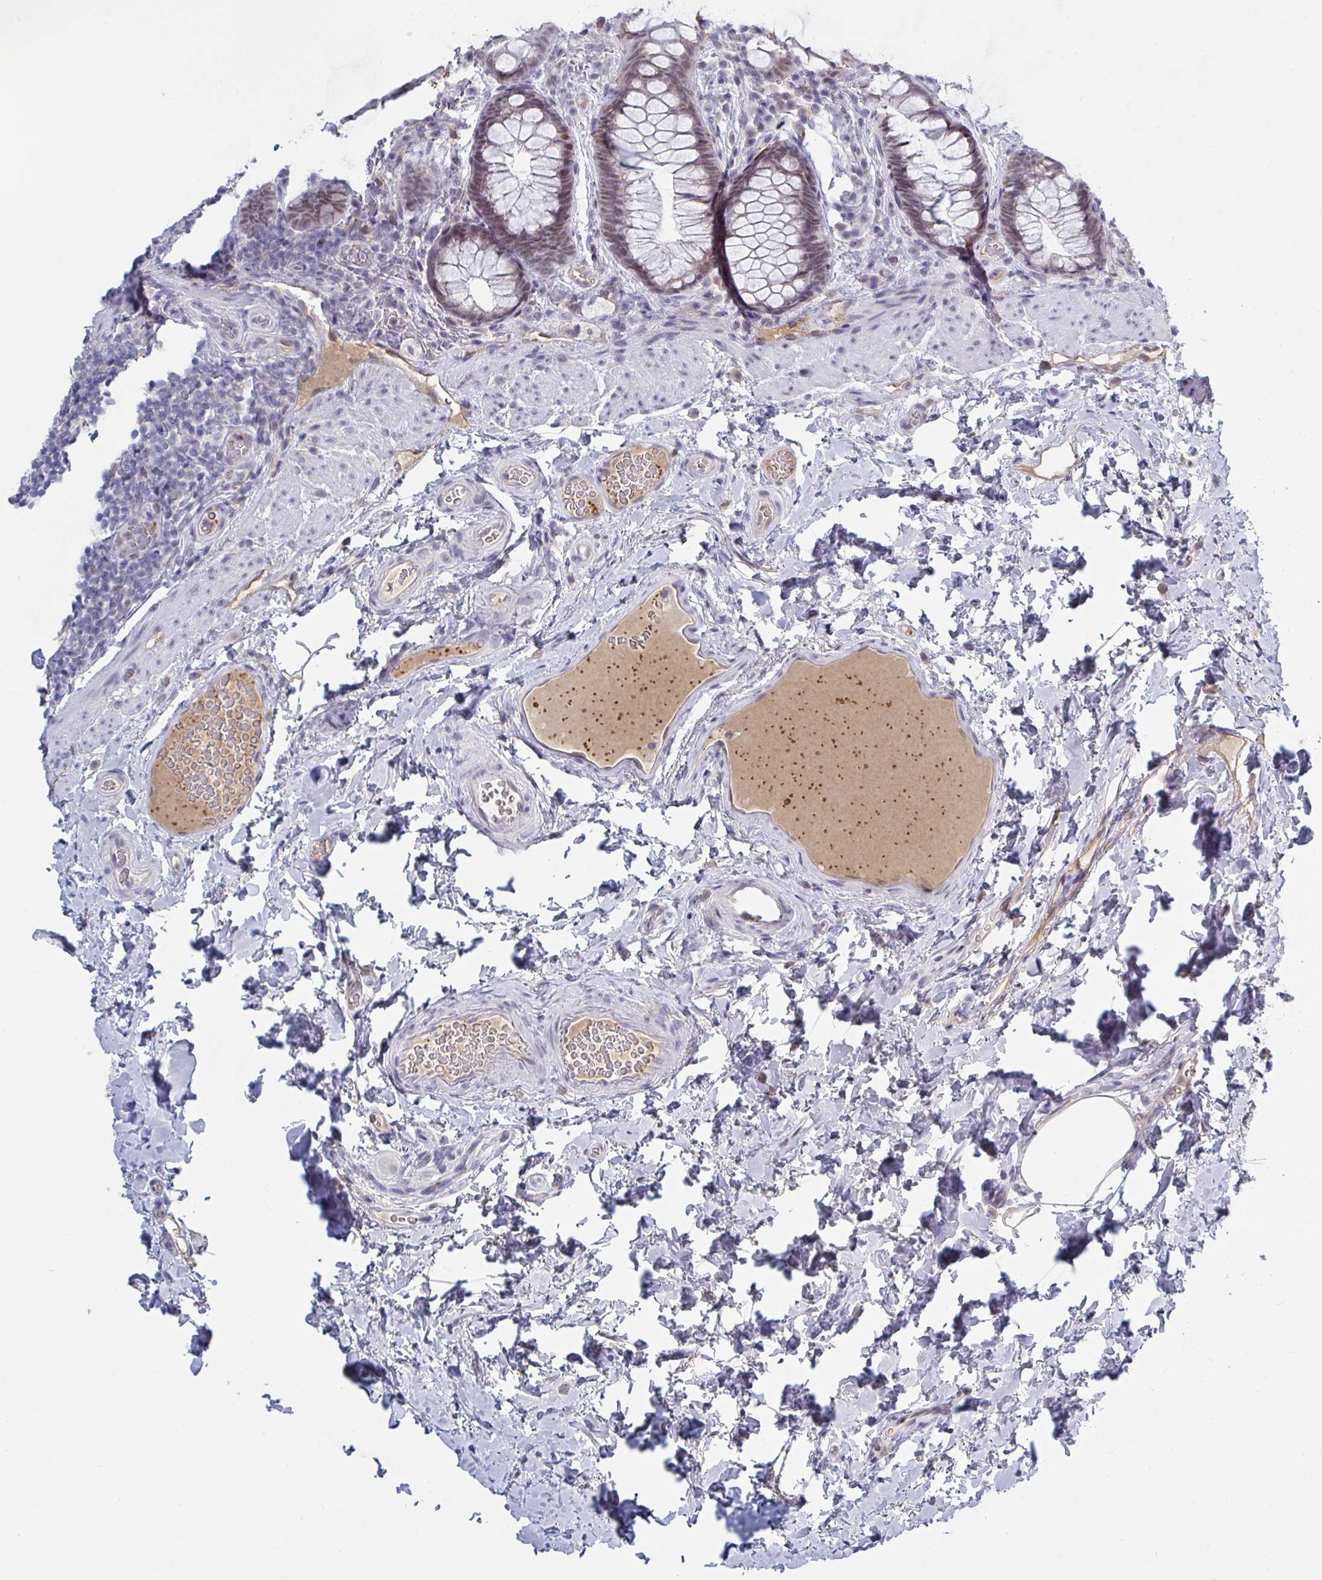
{"staining": {"intensity": "moderate", "quantity": "25%-75%", "location": "cytoplasmic/membranous,nuclear"}, "tissue": "rectum", "cell_type": "Glandular cells", "image_type": "normal", "snomed": [{"axis": "morphology", "description": "Normal tissue, NOS"}, {"axis": "topography", "description": "Rectum"}], "caption": "IHC of benign rectum demonstrates medium levels of moderate cytoplasmic/membranous,nuclear positivity in about 25%-75% of glandular cells. The staining was performed using DAB, with brown indicating positive protein expression. Nuclei are stained blue with hematoxylin.", "gene": "KDM4D", "patient": {"sex": "female", "age": 69}}